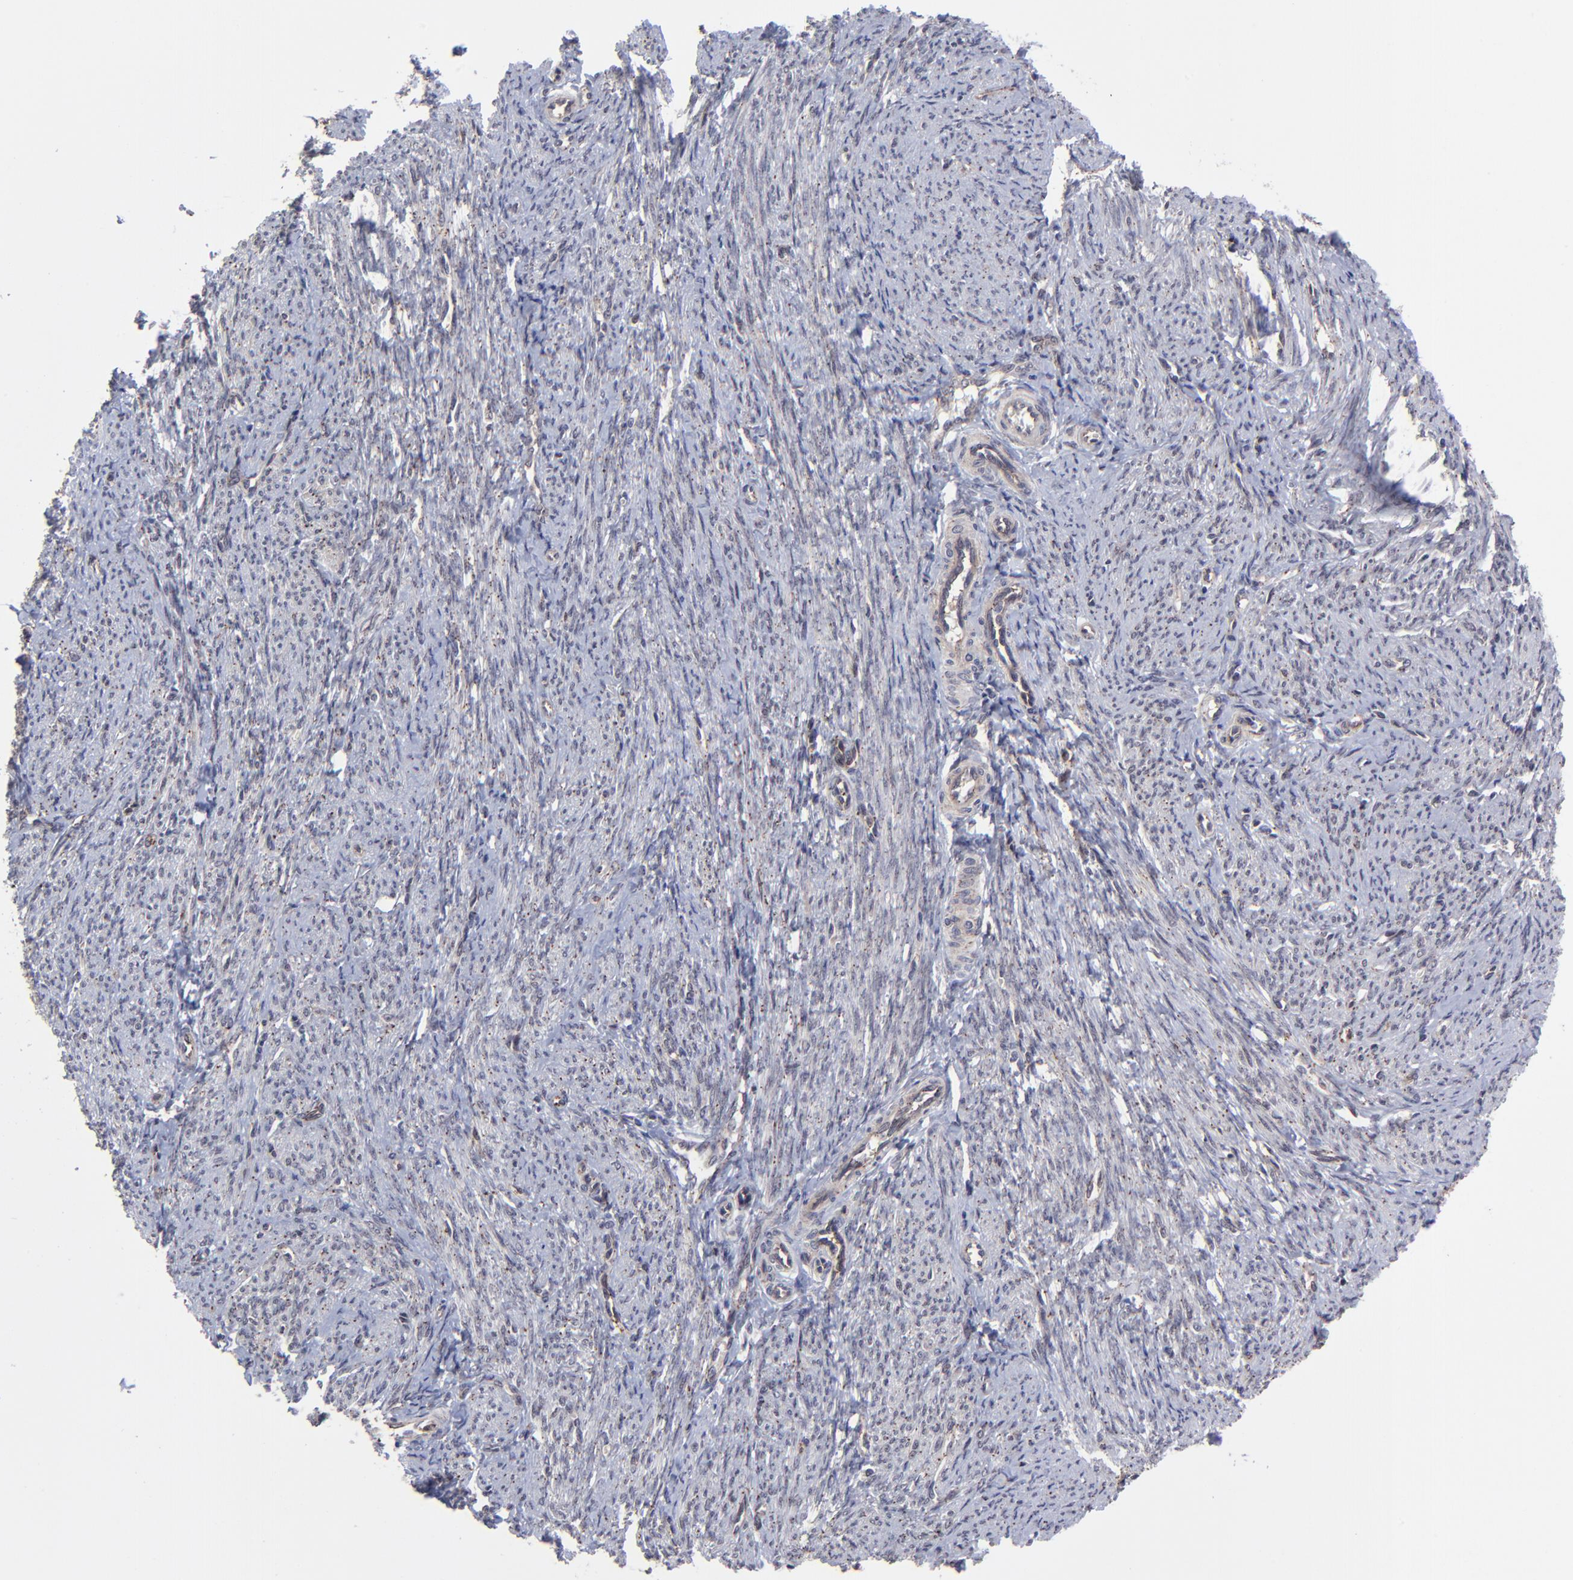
{"staining": {"intensity": "negative", "quantity": "none", "location": "none"}, "tissue": "smooth muscle", "cell_type": "Smooth muscle cells", "image_type": "normal", "snomed": [{"axis": "morphology", "description": "Normal tissue, NOS"}, {"axis": "topography", "description": "Smooth muscle"}, {"axis": "topography", "description": "Cervix"}], "caption": "IHC micrograph of normal smooth muscle: smooth muscle stained with DAB displays no significant protein expression in smooth muscle cells.", "gene": "ZNF419", "patient": {"sex": "female", "age": 70}}